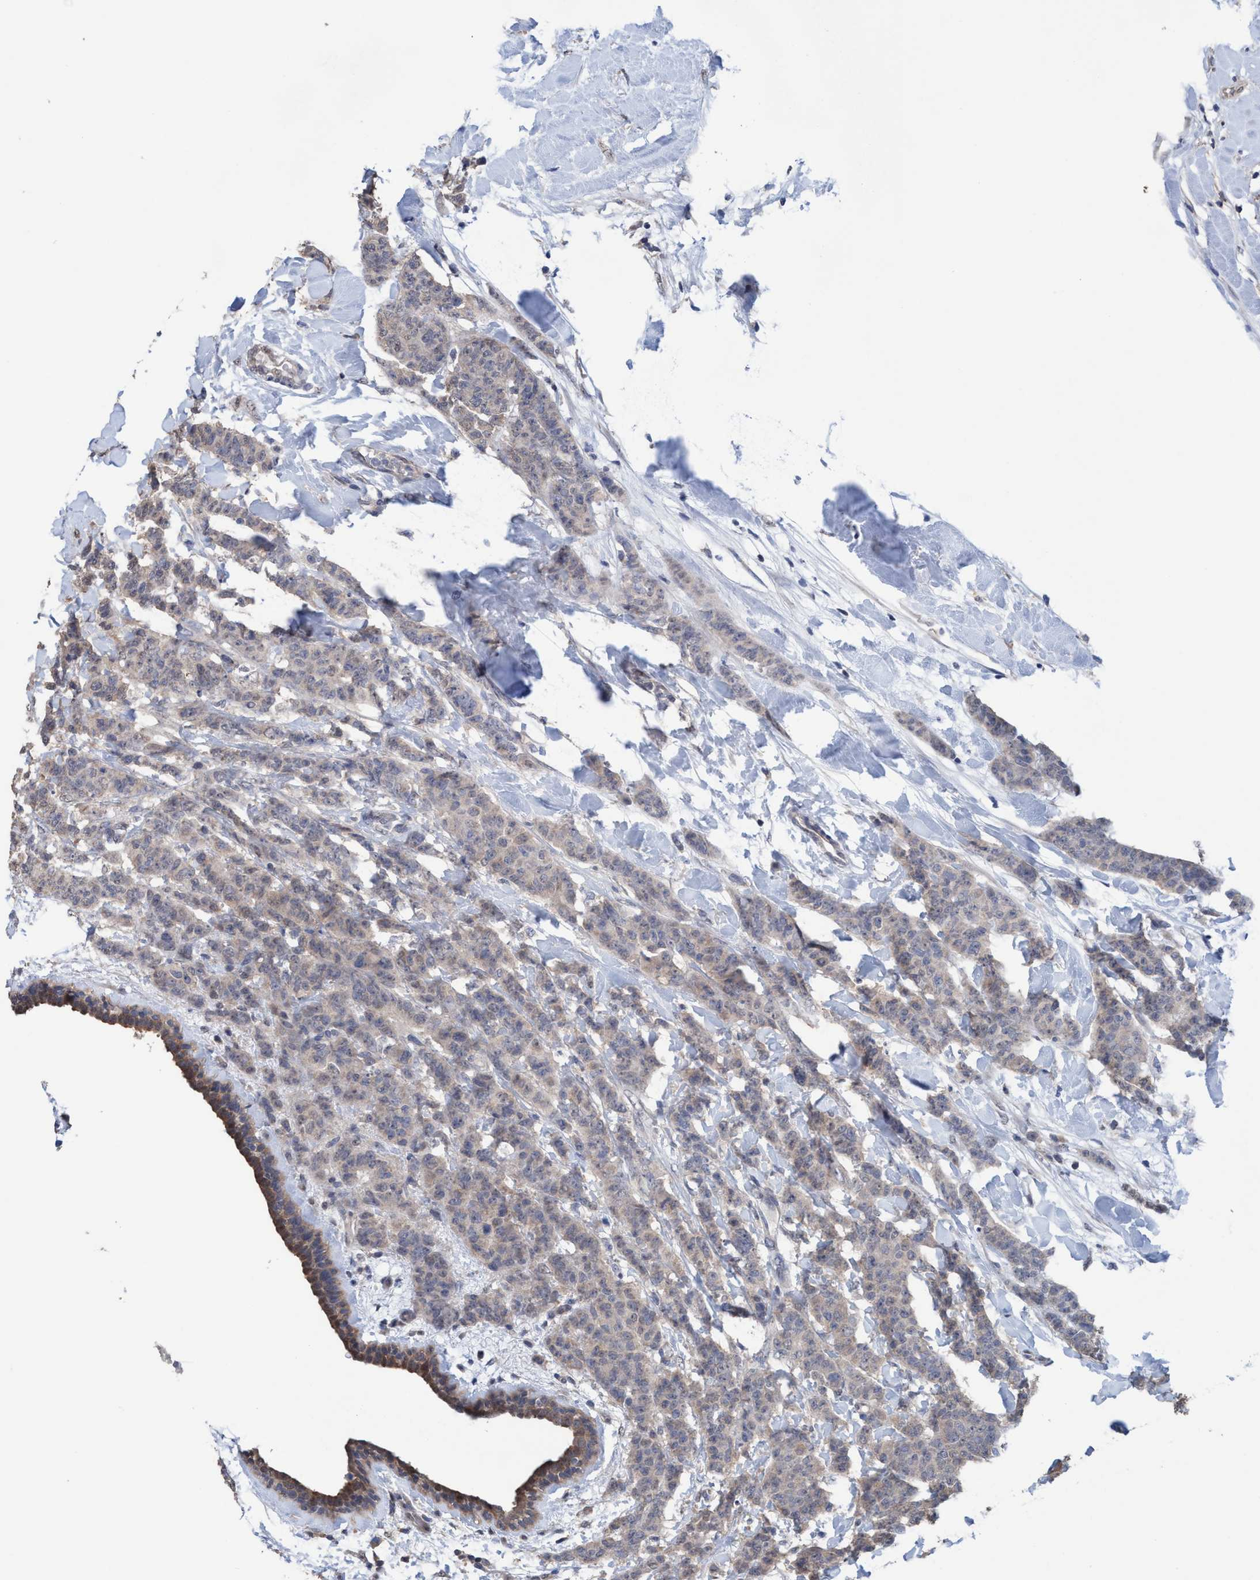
{"staining": {"intensity": "weak", "quantity": "<25%", "location": "cytoplasmic/membranous"}, "tissue": "breast cancer", "cell_type": "Tumor cells", "image_type": "cancer", "snomed": [{"axis": "morphology", "description": "Normal tissue, NOS"}, {"axis": "morphology", "description": "Duct carcinoma"}, {"axis": "topography", "description": "Breast"}], "caption": "High magnification brightfield microscopy of breast cancer (intraductal carcinoma) stained with DAB (brown) and counterstained with hematoxylin (blue): tumor cells show no significant staining.", "gene": "GLOD4", "patient": {"sex": "female", "age": 40}}